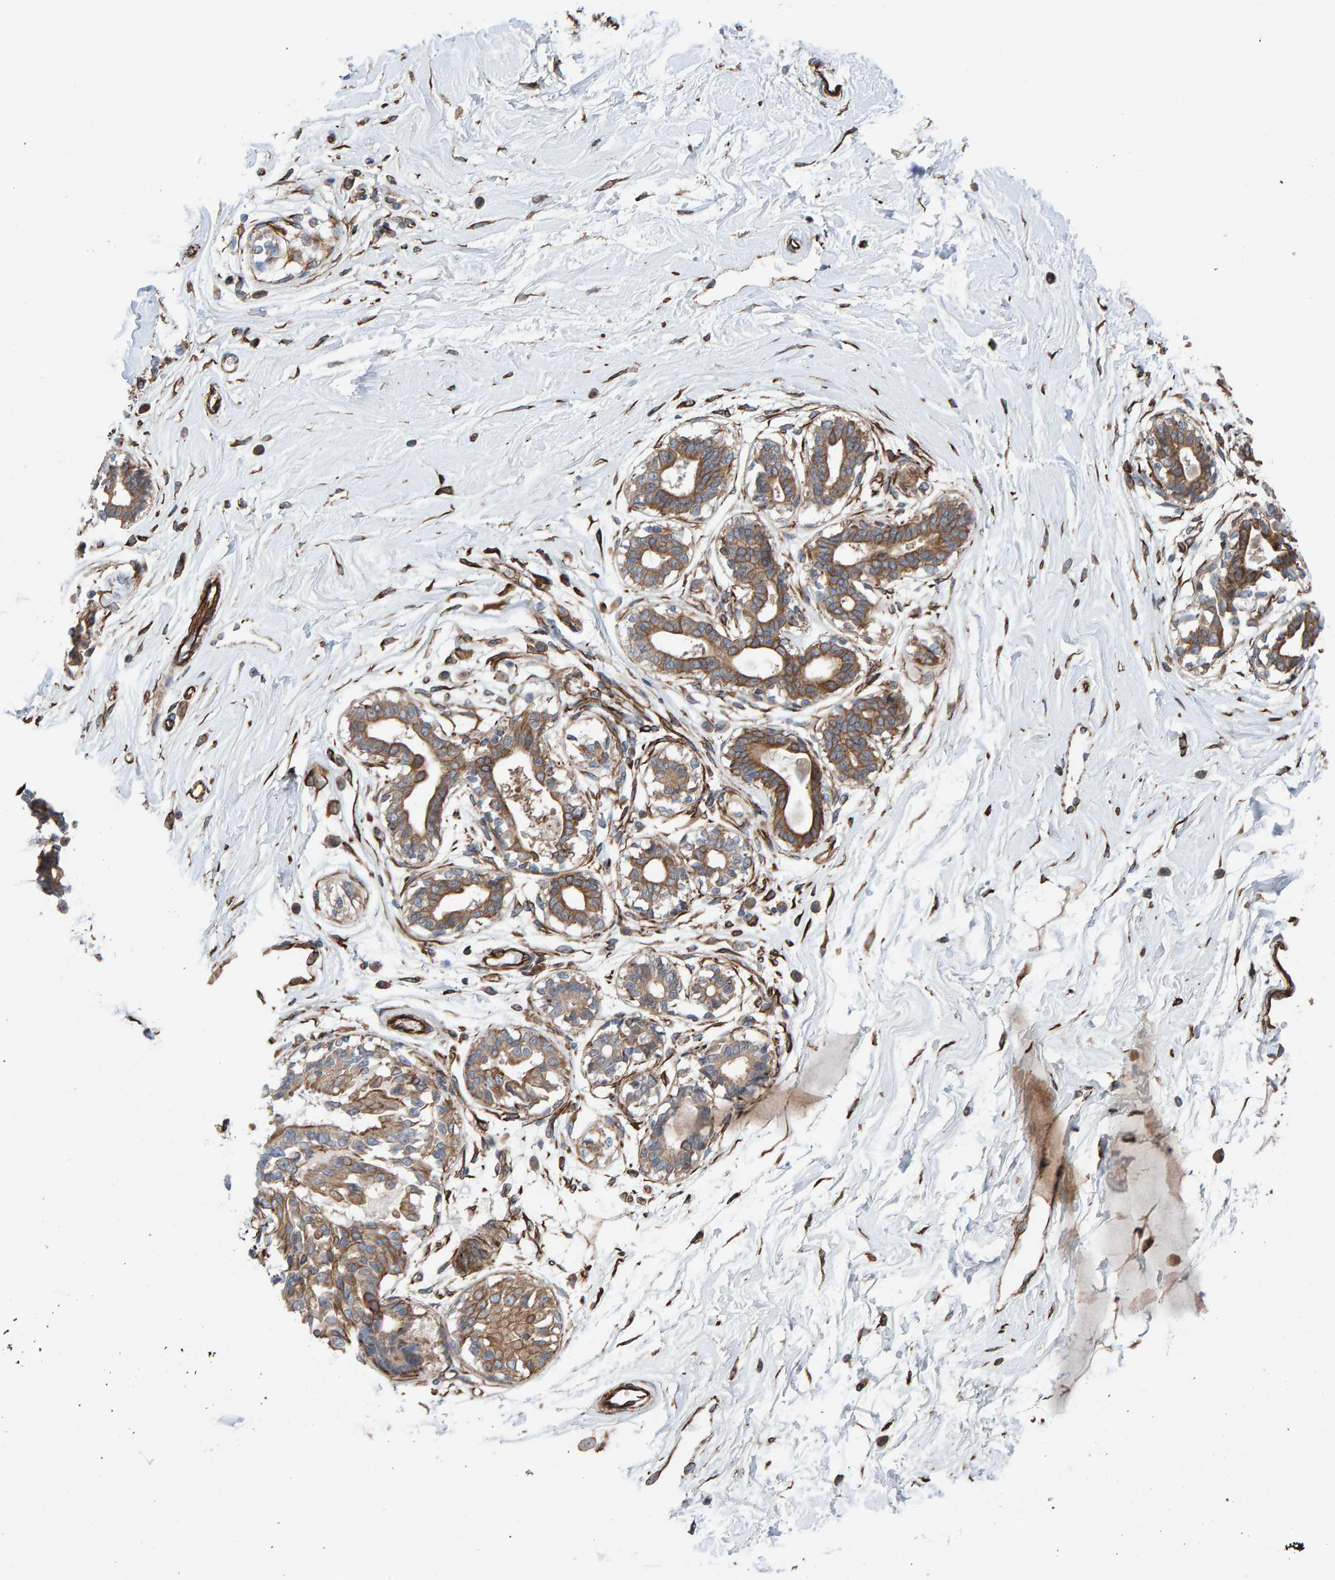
{"staining": {"intensity": "moderate", "quantity": ">75%", "location": "cytoplasmic/membranous"}, "tissue": "breast", "cell_type": "Adipocytes", "image_type": "normal", "snomed": [{"axis": "morphology", "description": "Normal tissue, NOS"}, {"axis": "topography", "description": "Breast"}], "caption": "Unremarkable breast demonstrates moderate cytoplasmic/membranous expression in approximately >75% of adipocytes, visualized by immunohistochemistry.", "gene": "ZNF347", "patient": {"sex": "female", "age": 45}}